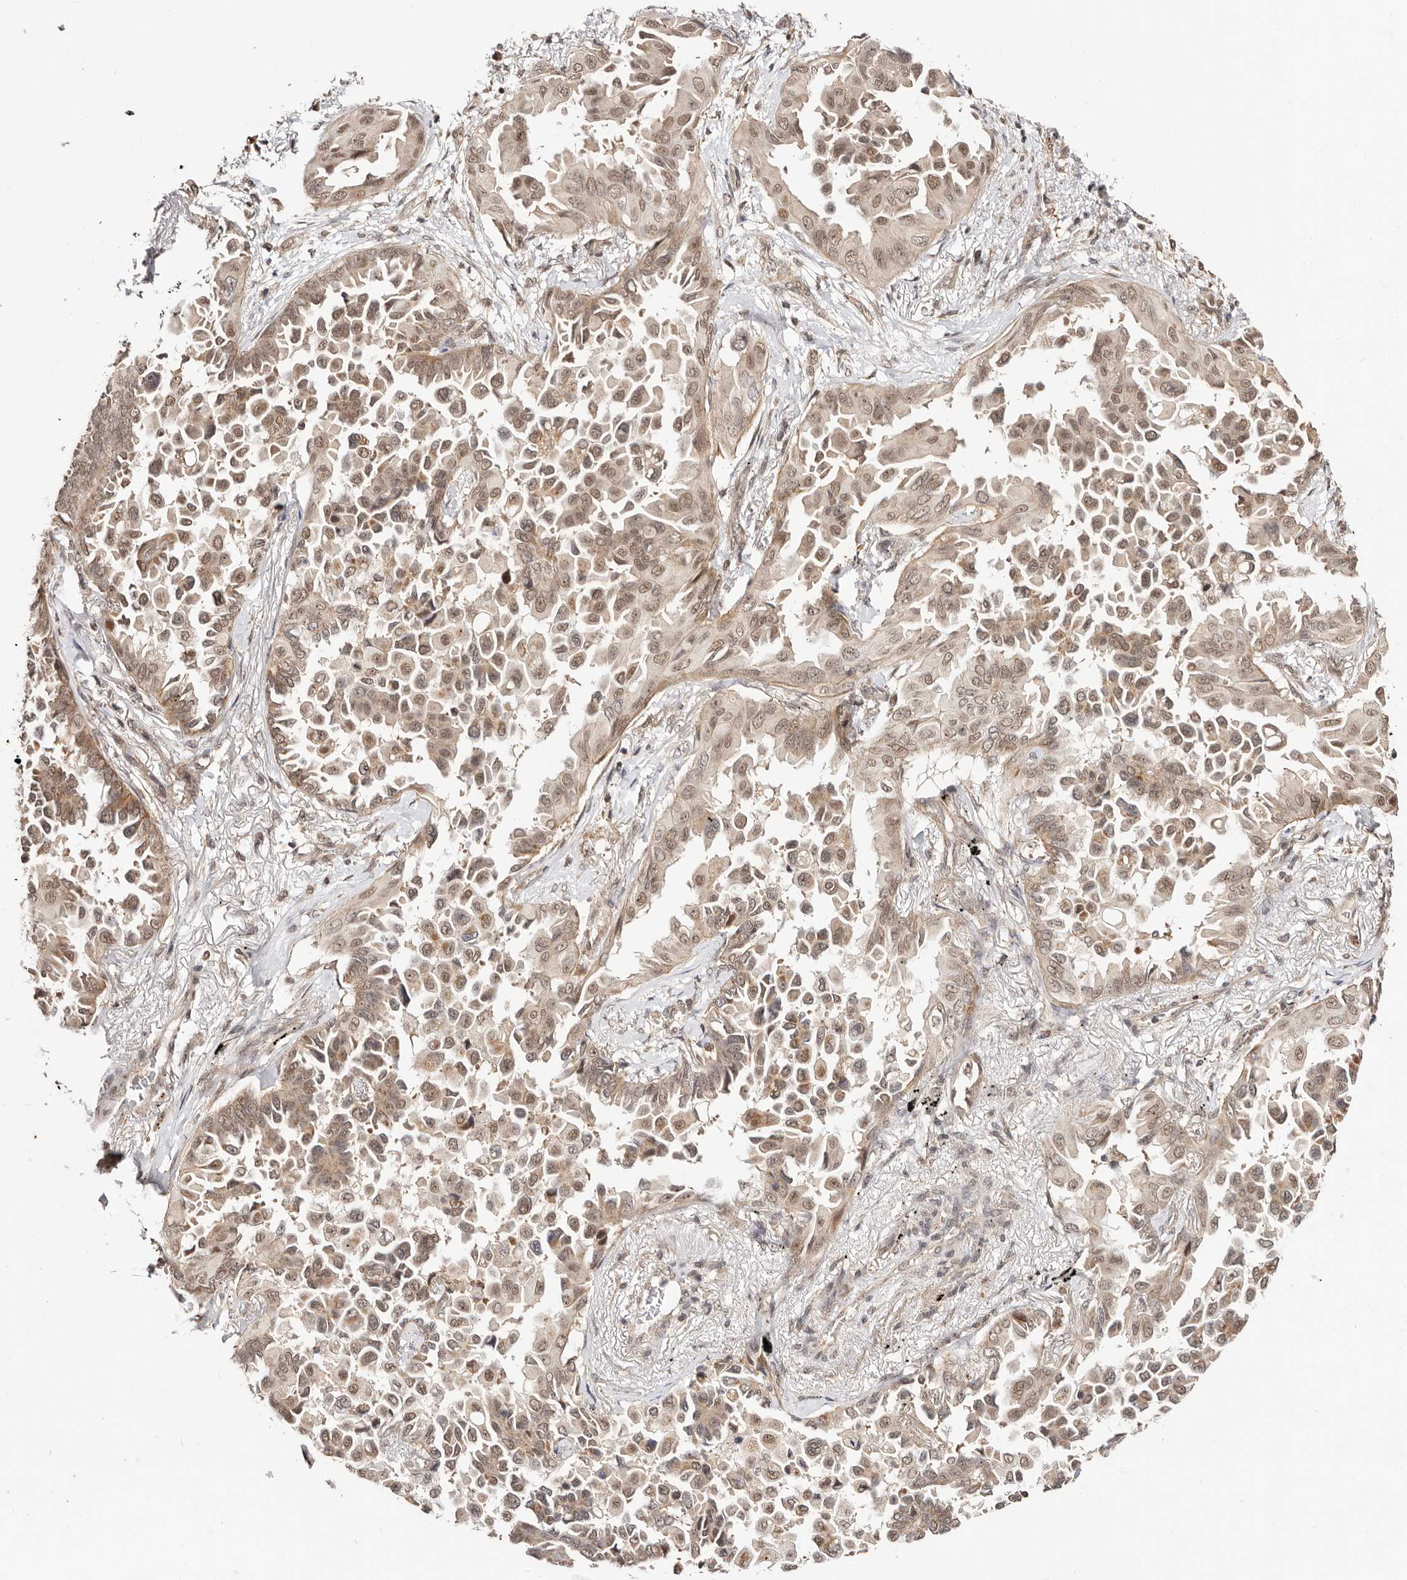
{"staining": {"intensity": "moderate", "quantity": ">75%", "location": "cytoplasmic/membranous,nuclear"}, "tissue": "lung cancer", "cell_type": "Tumor cells", "image_type": "cancer", "snomed": [{"axis": "morphology", "description": "Adenocarcinoma, NOS"}, {"axis": "topography", "description": "Lung"}], "caption": "The image displays staining of lung cancer, revealing moderate cytoplasmic/membranous and nuclear protein positivity (brown color) within tumor cells.", "gene": "CTNNBL1", "patient": {"sex": "female", "age": 67}}